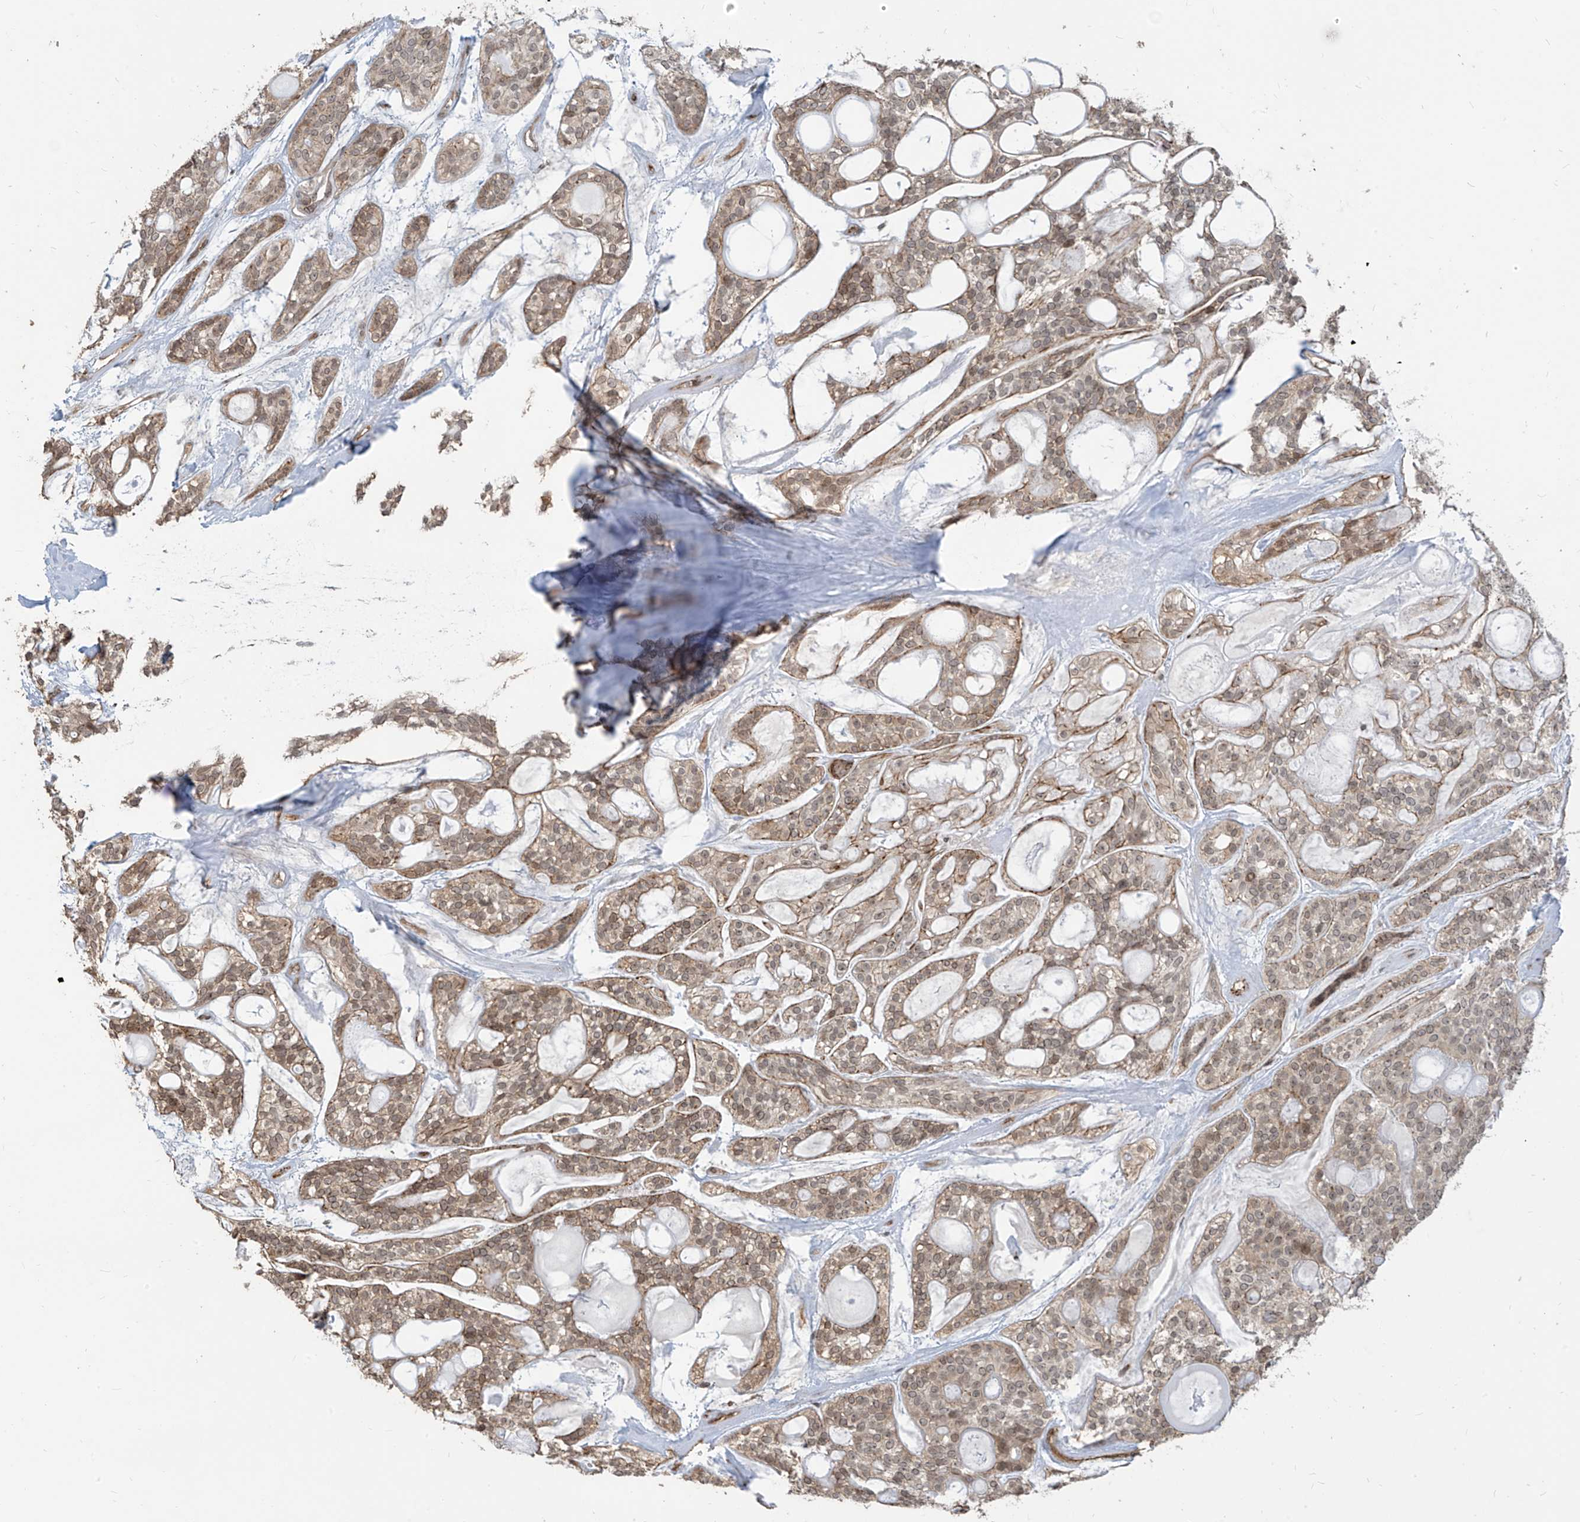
{"staining": {"intensity": "weak", "quantity": ">75%", "location": "cytoplasmic/membranous,nuclear"}, "tissue": "head and neck cancer", "cell_type": "Tumor cells", "image_type": "cancer", "snomed": [{"axis": "morphology", "description": "Adenocarcinoma, NOS"}, {"axis": "topography", "description": "Head-Neck"}], "caption": "This is a photomicrograph of immunohistochemistry (IHC) staining of head and neck cancer (adenocarcinoma), which shows weak positivity in the cytoplasmic/membranous and nuclear of tumor cells.", "gene": "METAP1D", "patient": {"sex": "male", "age": 66}}